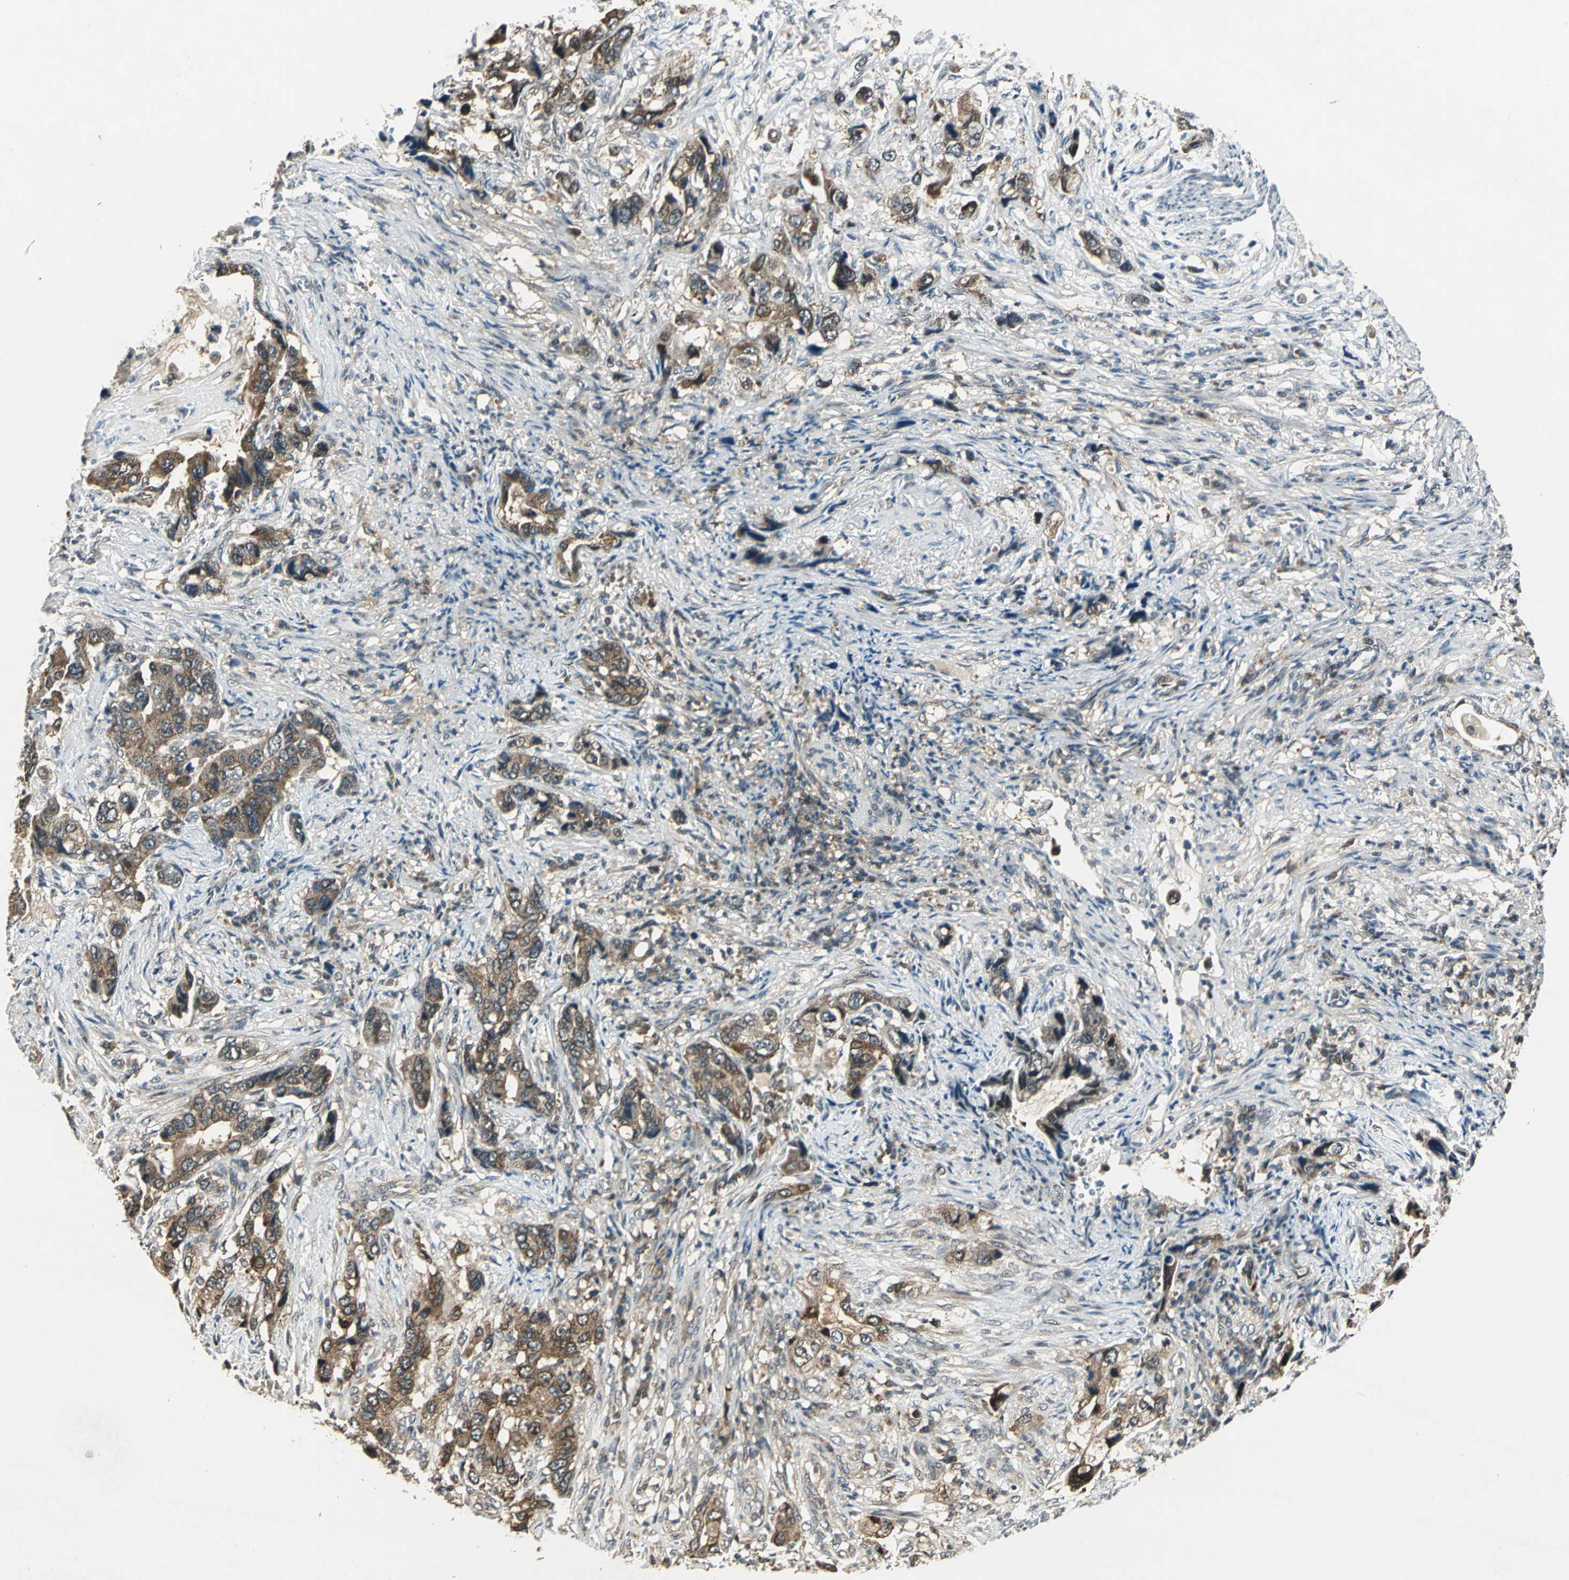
{"staining": {"intensity": "moderate", "quantity": ">75%", "location": "cytoplasmic/membranous"}, "tissue": "stomach cancer", "cell_type": "Tumor cells", "image_type": "cancer", "snomed": [{"axis": "morphology", "description": "Adenocarcinoma, NOS"}, {"axis": "topography", "description": "Stomach, lower"}], "caption": "Protein staining demonstrates moderate cytoplasmic/membranous staining in about >75% of tumor cells in adenocarcinoma (stomach).", "gene": "AHSA1", "patient": {"sex": "female", "age": 93}}